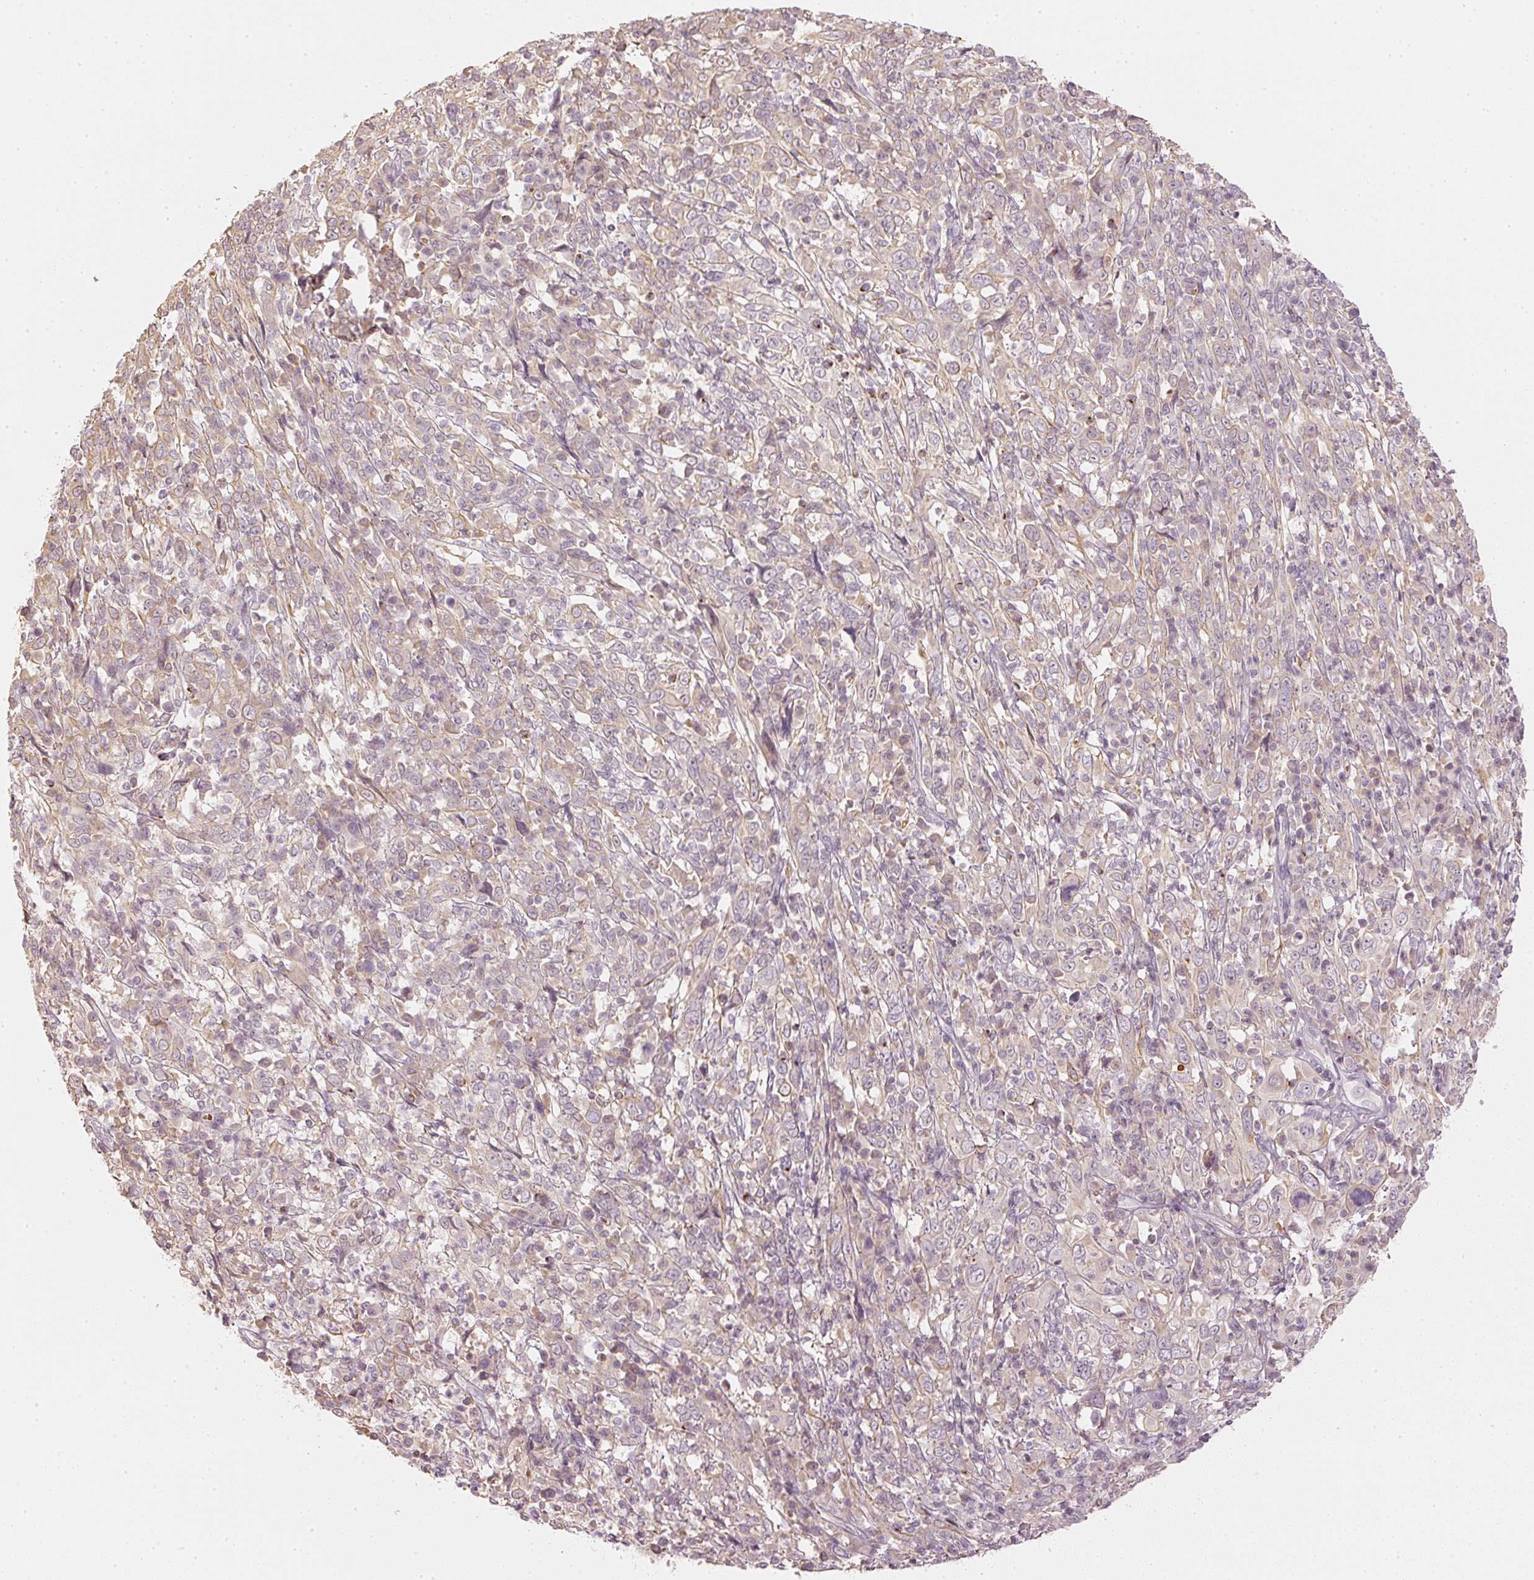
{"staining": {"intensity": "weak", "quantity": "25%-75%", "location": "cytoplasmic/membranous"}, "tissue": "cervical cancer", "cell_type": "Tumor cells", "image_type": "cancer", "snomed": [{"axis": "morphology", "description": "Squamous cell carcinoma, NOS"}, {"axis": "topography", "description": "Cervix"}], "caption": "Squamous cell carcinoma (cervical) was stained to show a protein in brown. There is low levels of weak cytoplasmic/membranous staining in about 25%-75% of tumor cells.", "gene": "GZMA", "patient": {"sex": "female", "age": 46}}